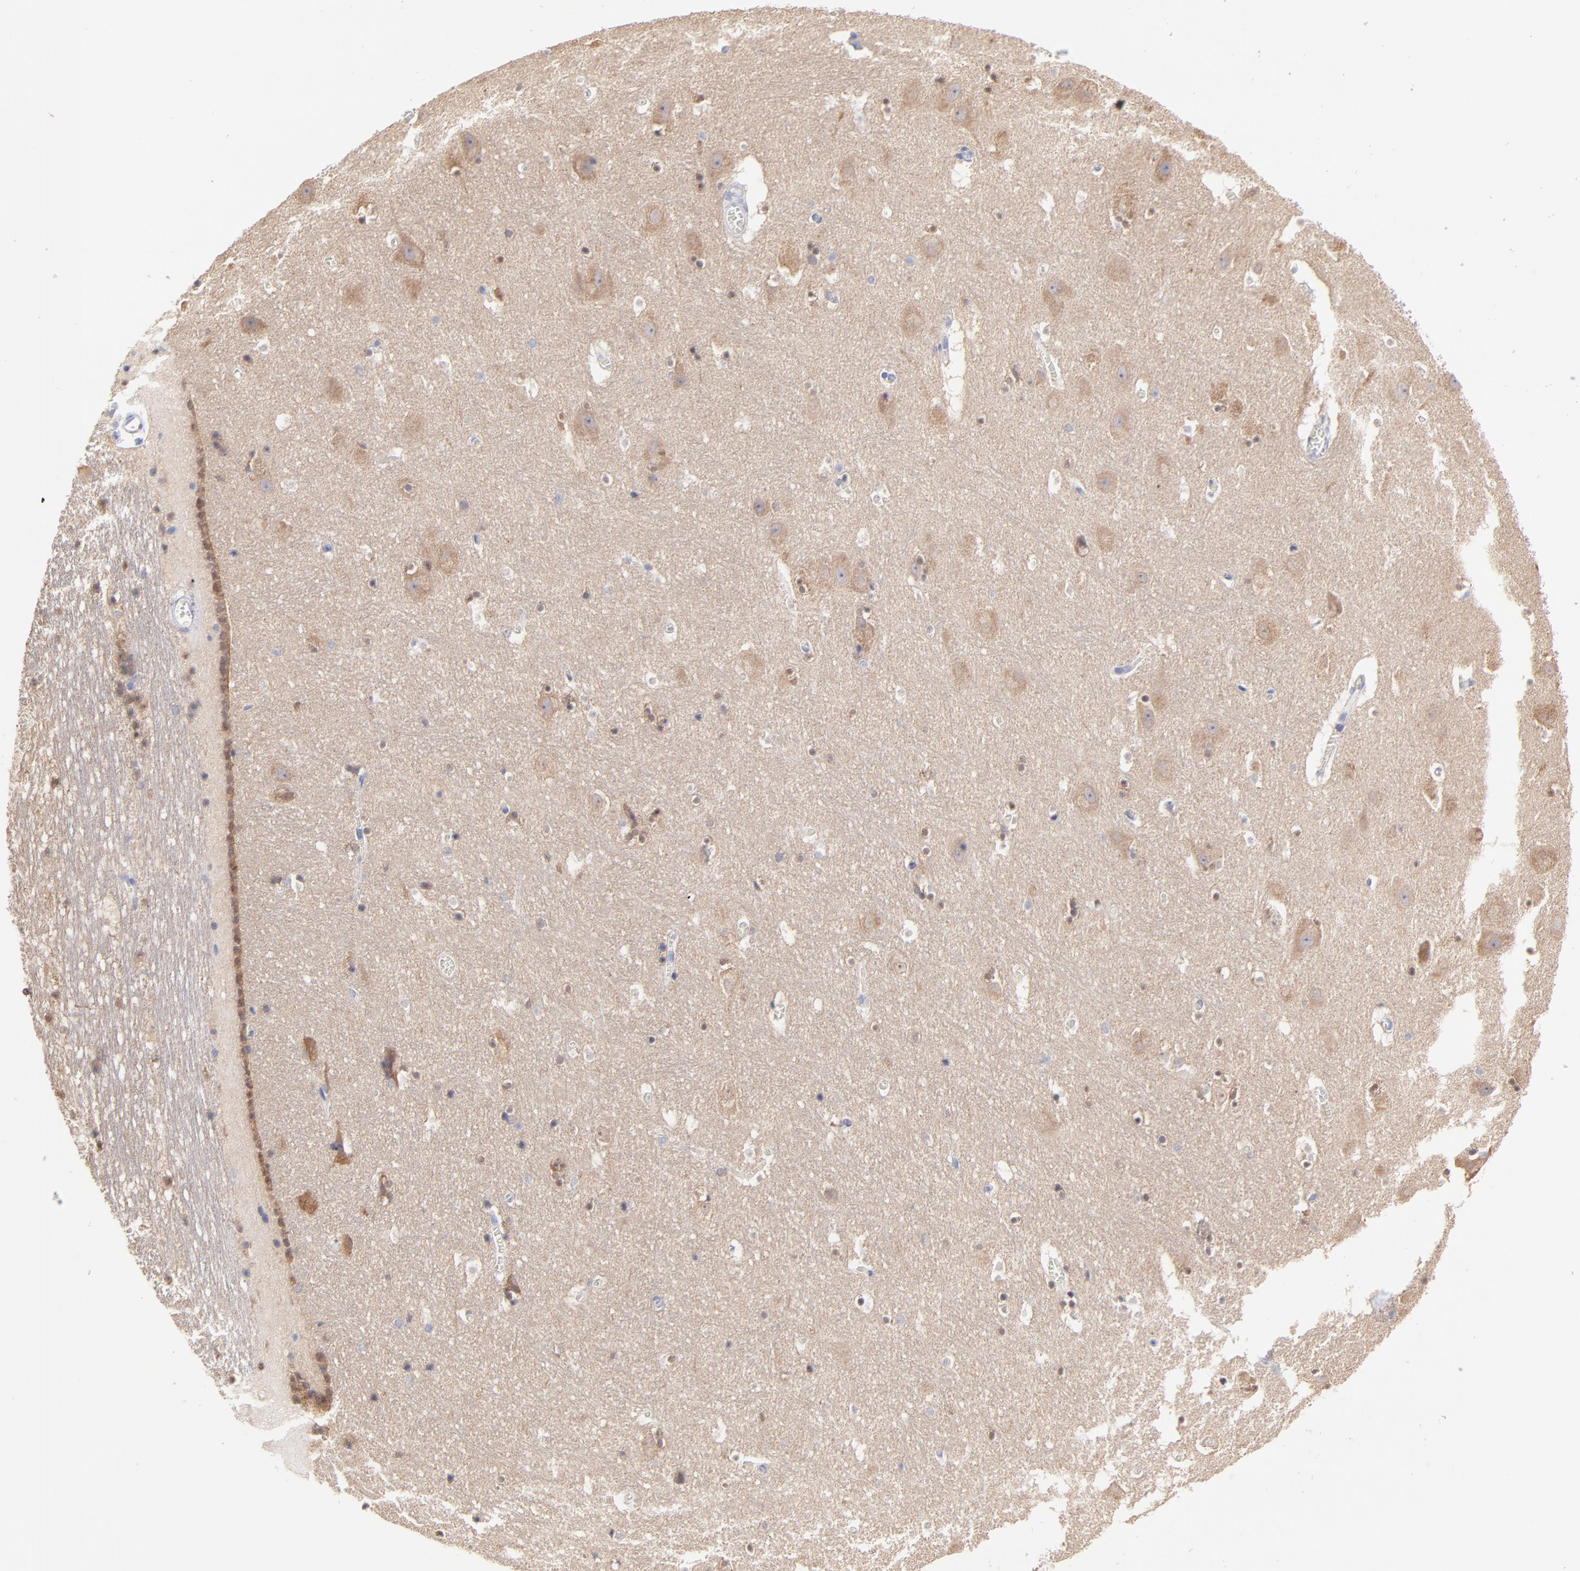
{"staining": {"intensity": "moderate", "quantity": "<25%", "location": "cytoplasmic/membranous"}, "tissue": "hippocampus", "cell_type": "Glial cells", "image_type": "normal", "snomed": [{"axis": "morphology", "description": "Normal tissue, NOS"}, {"axis": "topography", "description": "Hippocampus"}], "caption": "Hippocampus stained with IHC reveals moderate cytoplasmic/membranous staining in approximately <25% of glial cells. The protein is shown in brown color, while the nuclei are stained blue.", "gene": "CFAP57", "patient": {"sex": "male", "age": 45}}